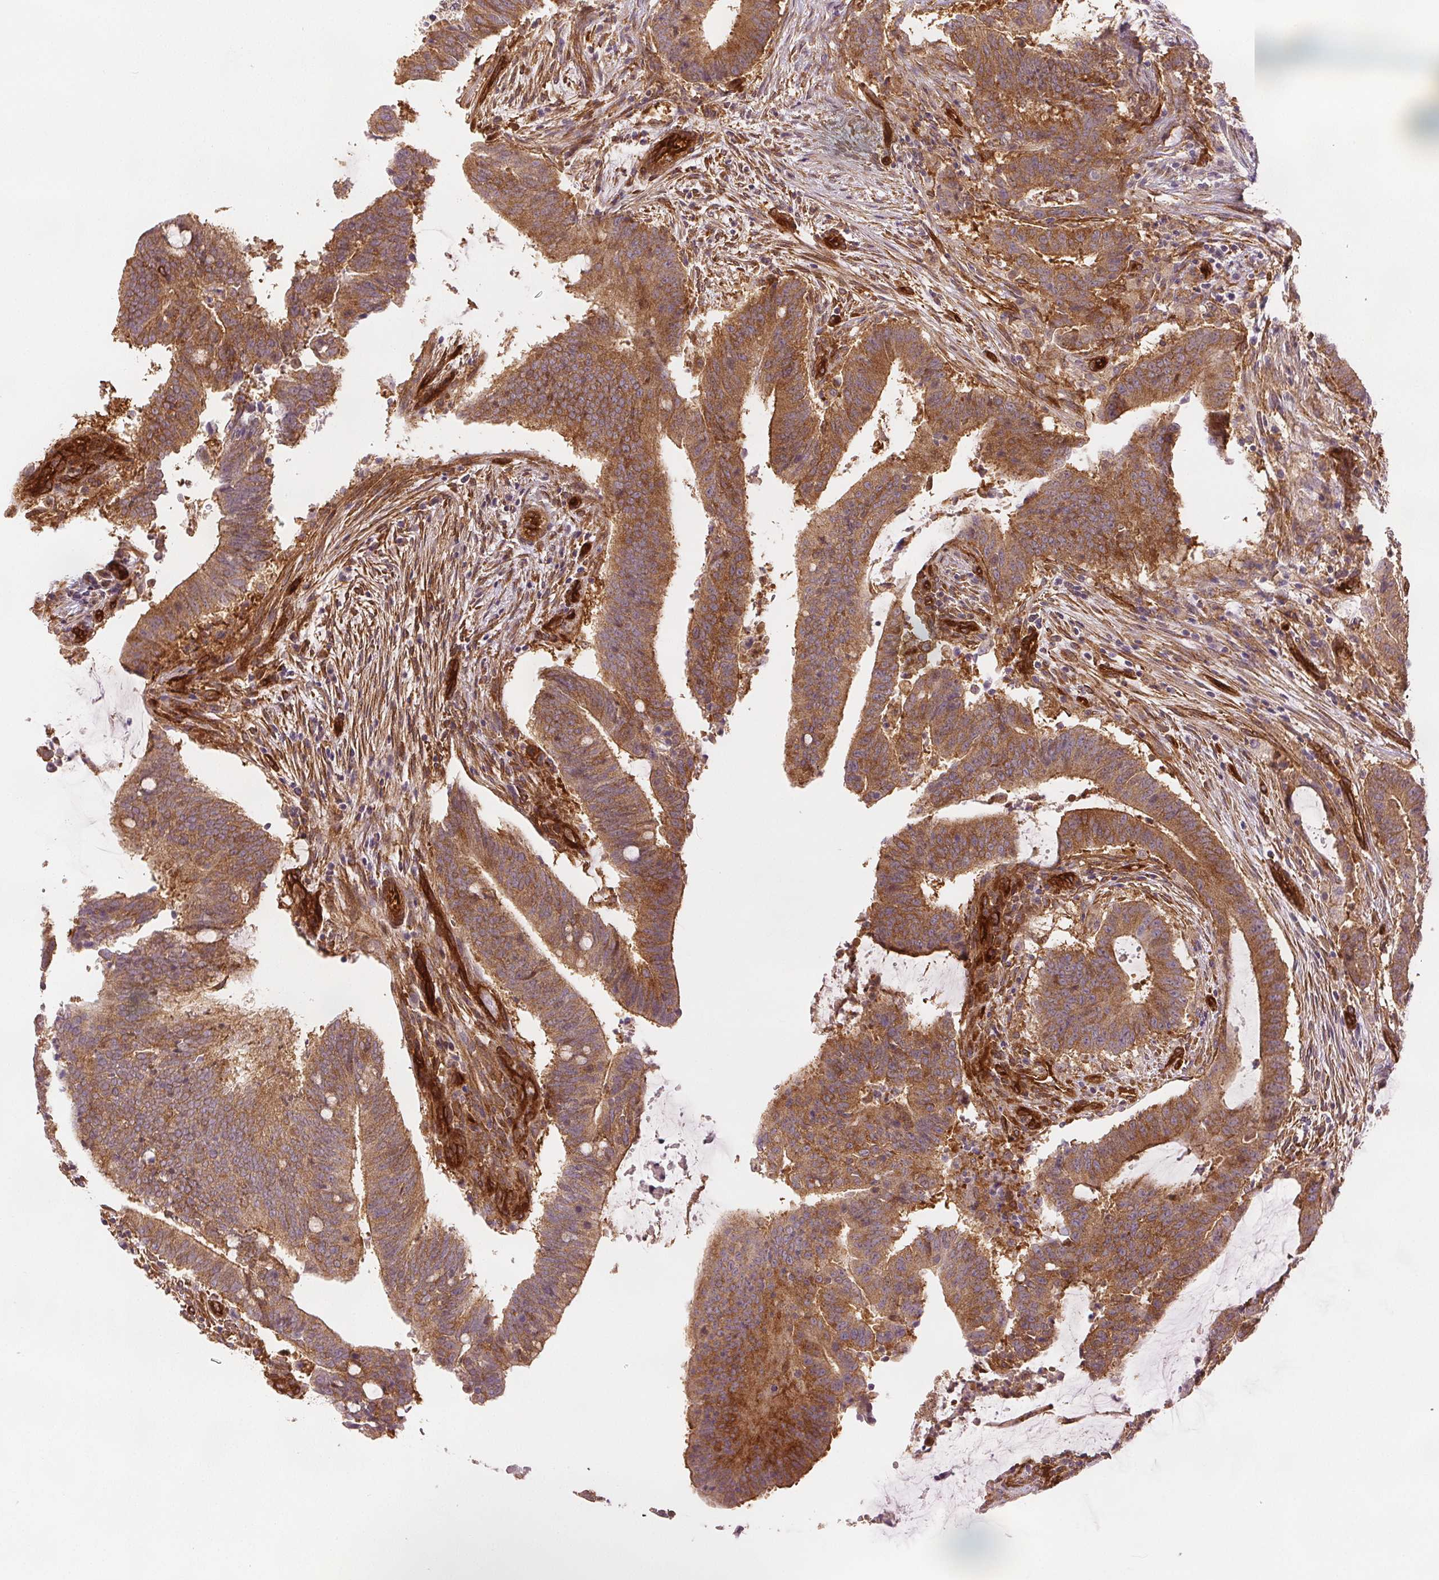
{"staining": {"intensity": "moderate", "quantity": ">75%", "location": "cytoplasmic/membranous"}, "tissue": "colorectal cancer", "cell_type": "Tumor cells", "image_type": "cancer", "snomed": [{"axis": "morphology", "description": "Adenocarcinoma, NOS"}, {"axis": "topography", "description": "Colon"}], "caption": "High-magnification brightfield microscopy of adenocarcinoma (colorectal) stained with DAB (brown) and counterstained with hematoxylin (blue). tumor cells exhibit moderate cytoplasmic/membranous expression is seen in approximately>75% of cells. The staining is performed using DAB brown chromogen to label protein expression. The nuclei are counter-stained blue using hematoxylin.", "gene": "DIAPH2", "patient": {"sex": "female", "age": 43}}